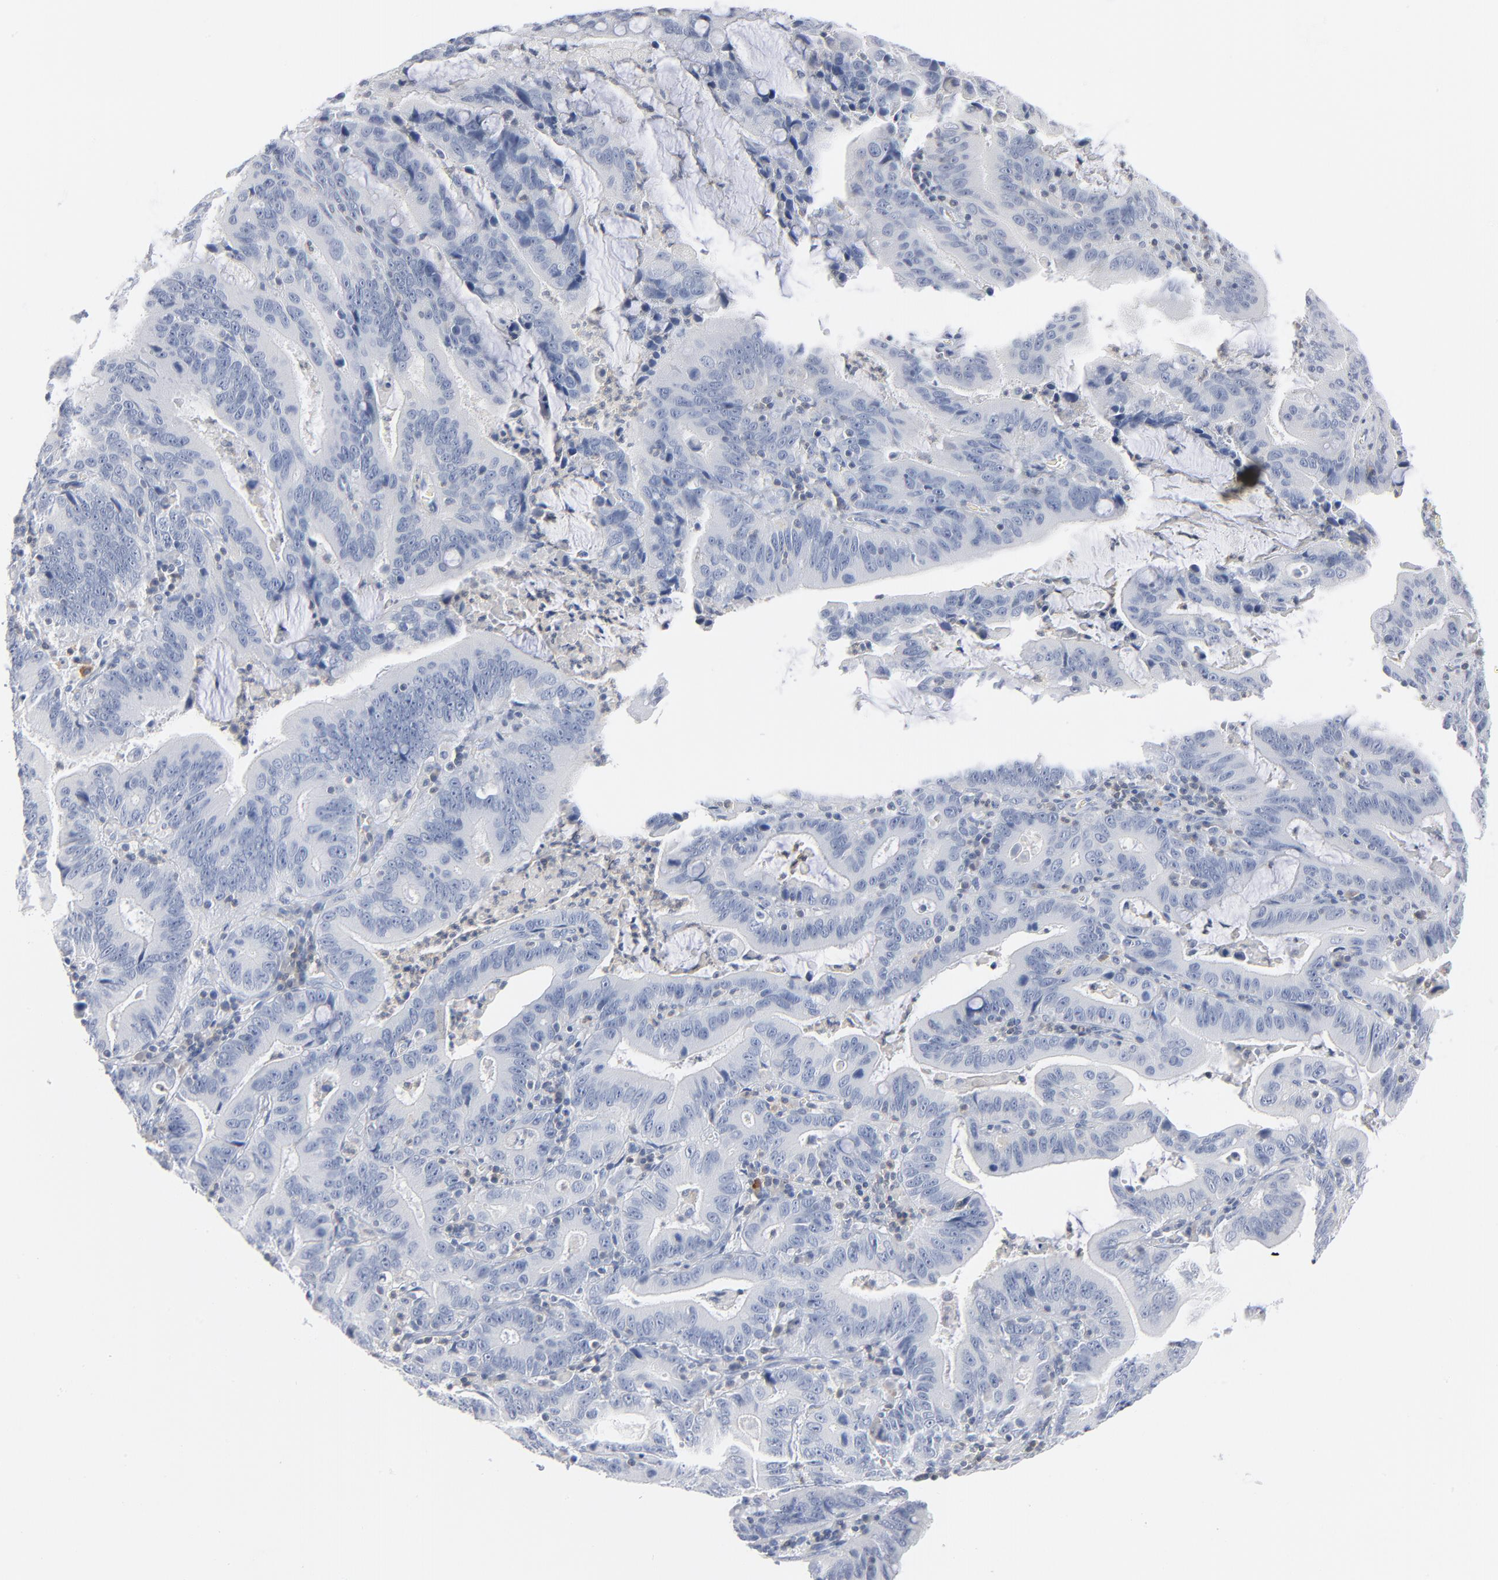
{"staining": {"intensity": "negative", "quantity": "none", "location": "none"}, "tissue": "stomach cancer", "cell_type": "Tumor cells", "image_type": "cancer", "snomed": [{"axis": "morphology", "description": "Adenocarcinoma, NOS"}, {"axis": "topography", "description": "Stomach, upper"}], "caption": "DAB (3,3'-diaminobenzidine) immunohistochemical staining of adenocarcinoma (stomach) reveals no significant expression in tumor cells. (Immunohistochemistry (ihc), brightfield microscopy, high magnification).", "gene": "PTK2B", "patient": {"sex": "male", "age": 63}}